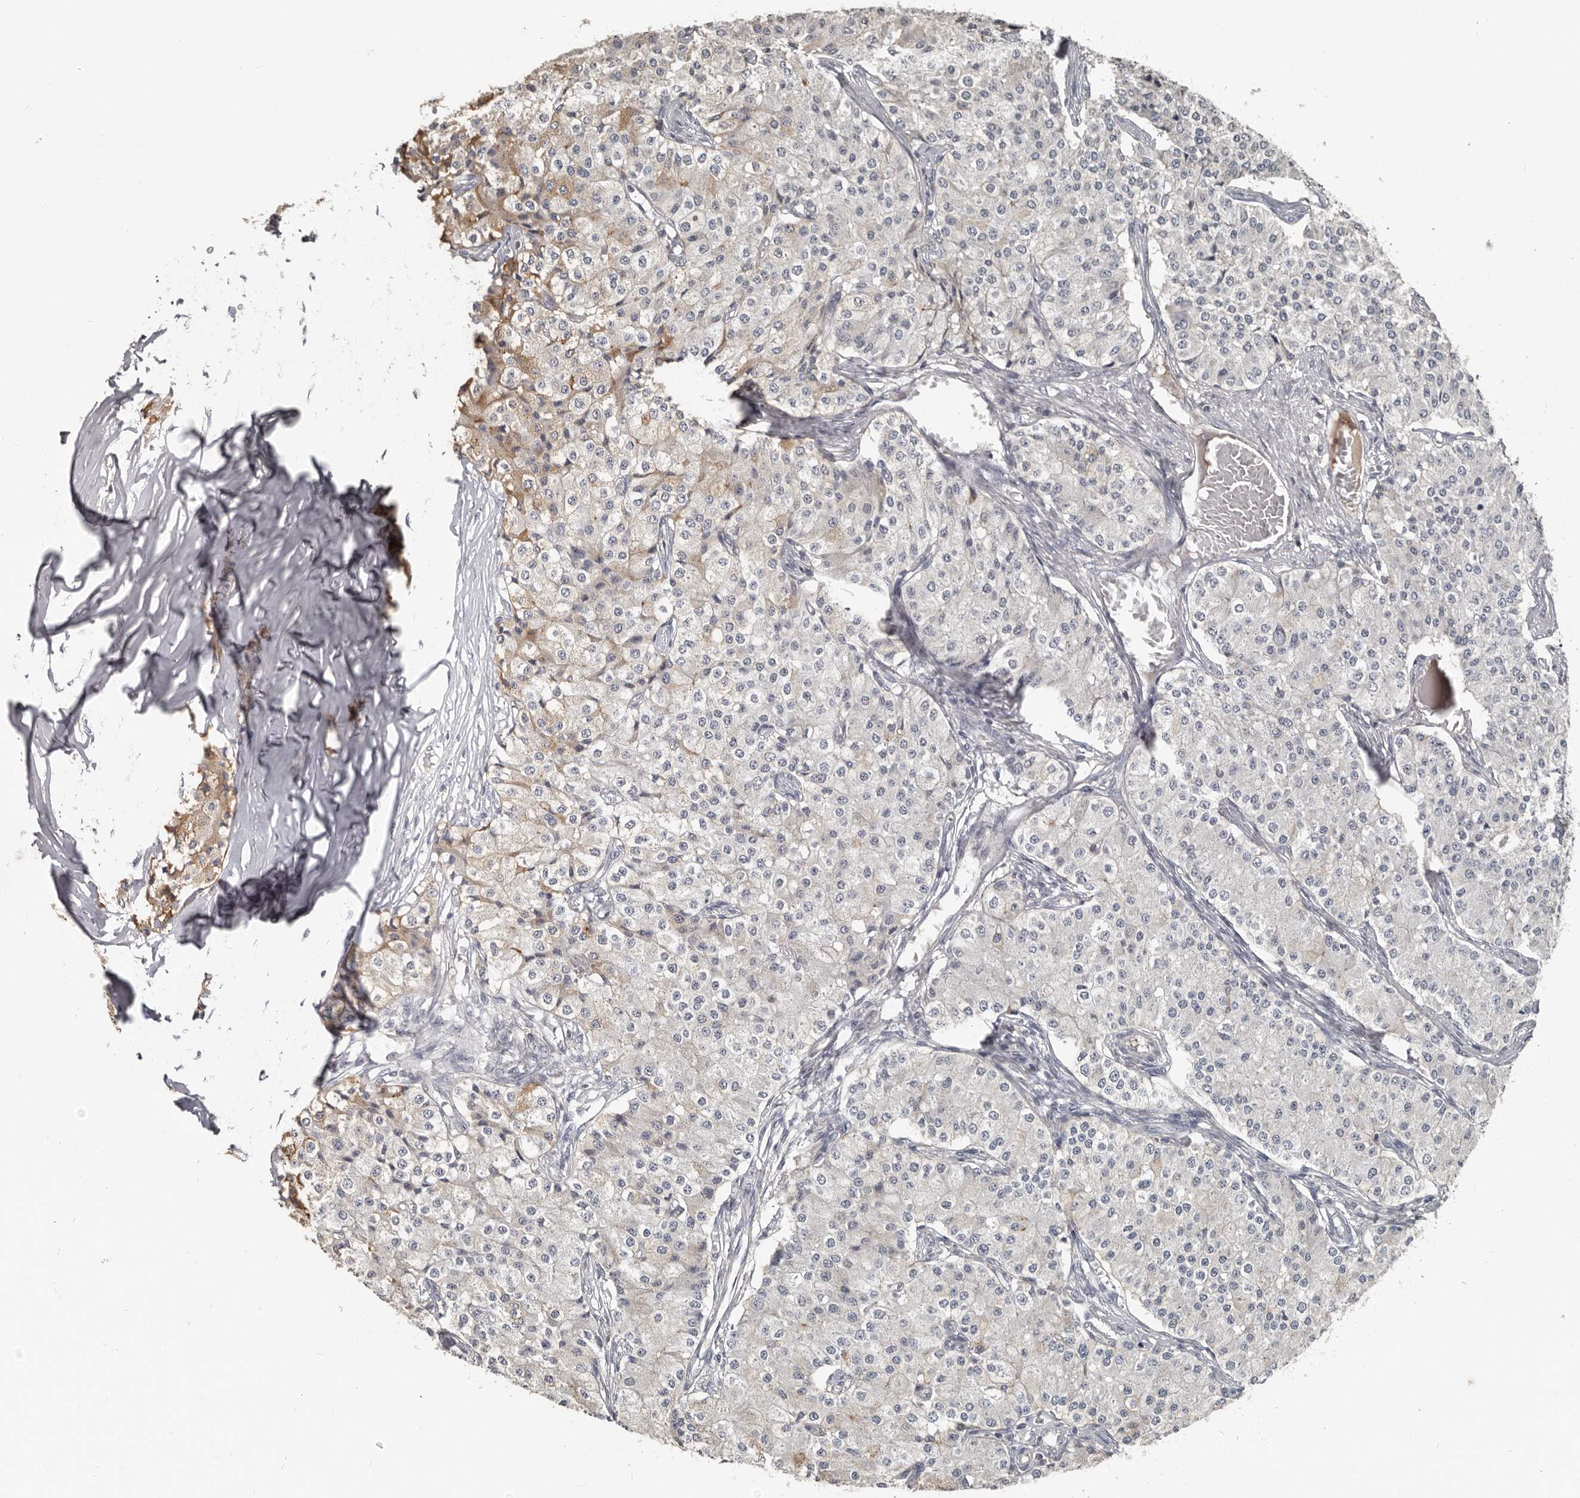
{"staining": {"intensity": "weak", "quantity": "<25%", "location": "cytoplasmic/membranous"}, "tissue": "carcinoid", "cell_type": "Tumor cells", "image_type": "cancer", "snomed": [{"axis": "morphology", "description": "Carcinoid, malignant, NOS"}, {"axis": "topography", "description": "Colon"}], "caption": "DAB immunohistochemical staining of human carcinoid (malignant) displays no significant expression in tumor cells.", "gene": "CA6", "patient": {"sex": "female", "age": 52}}